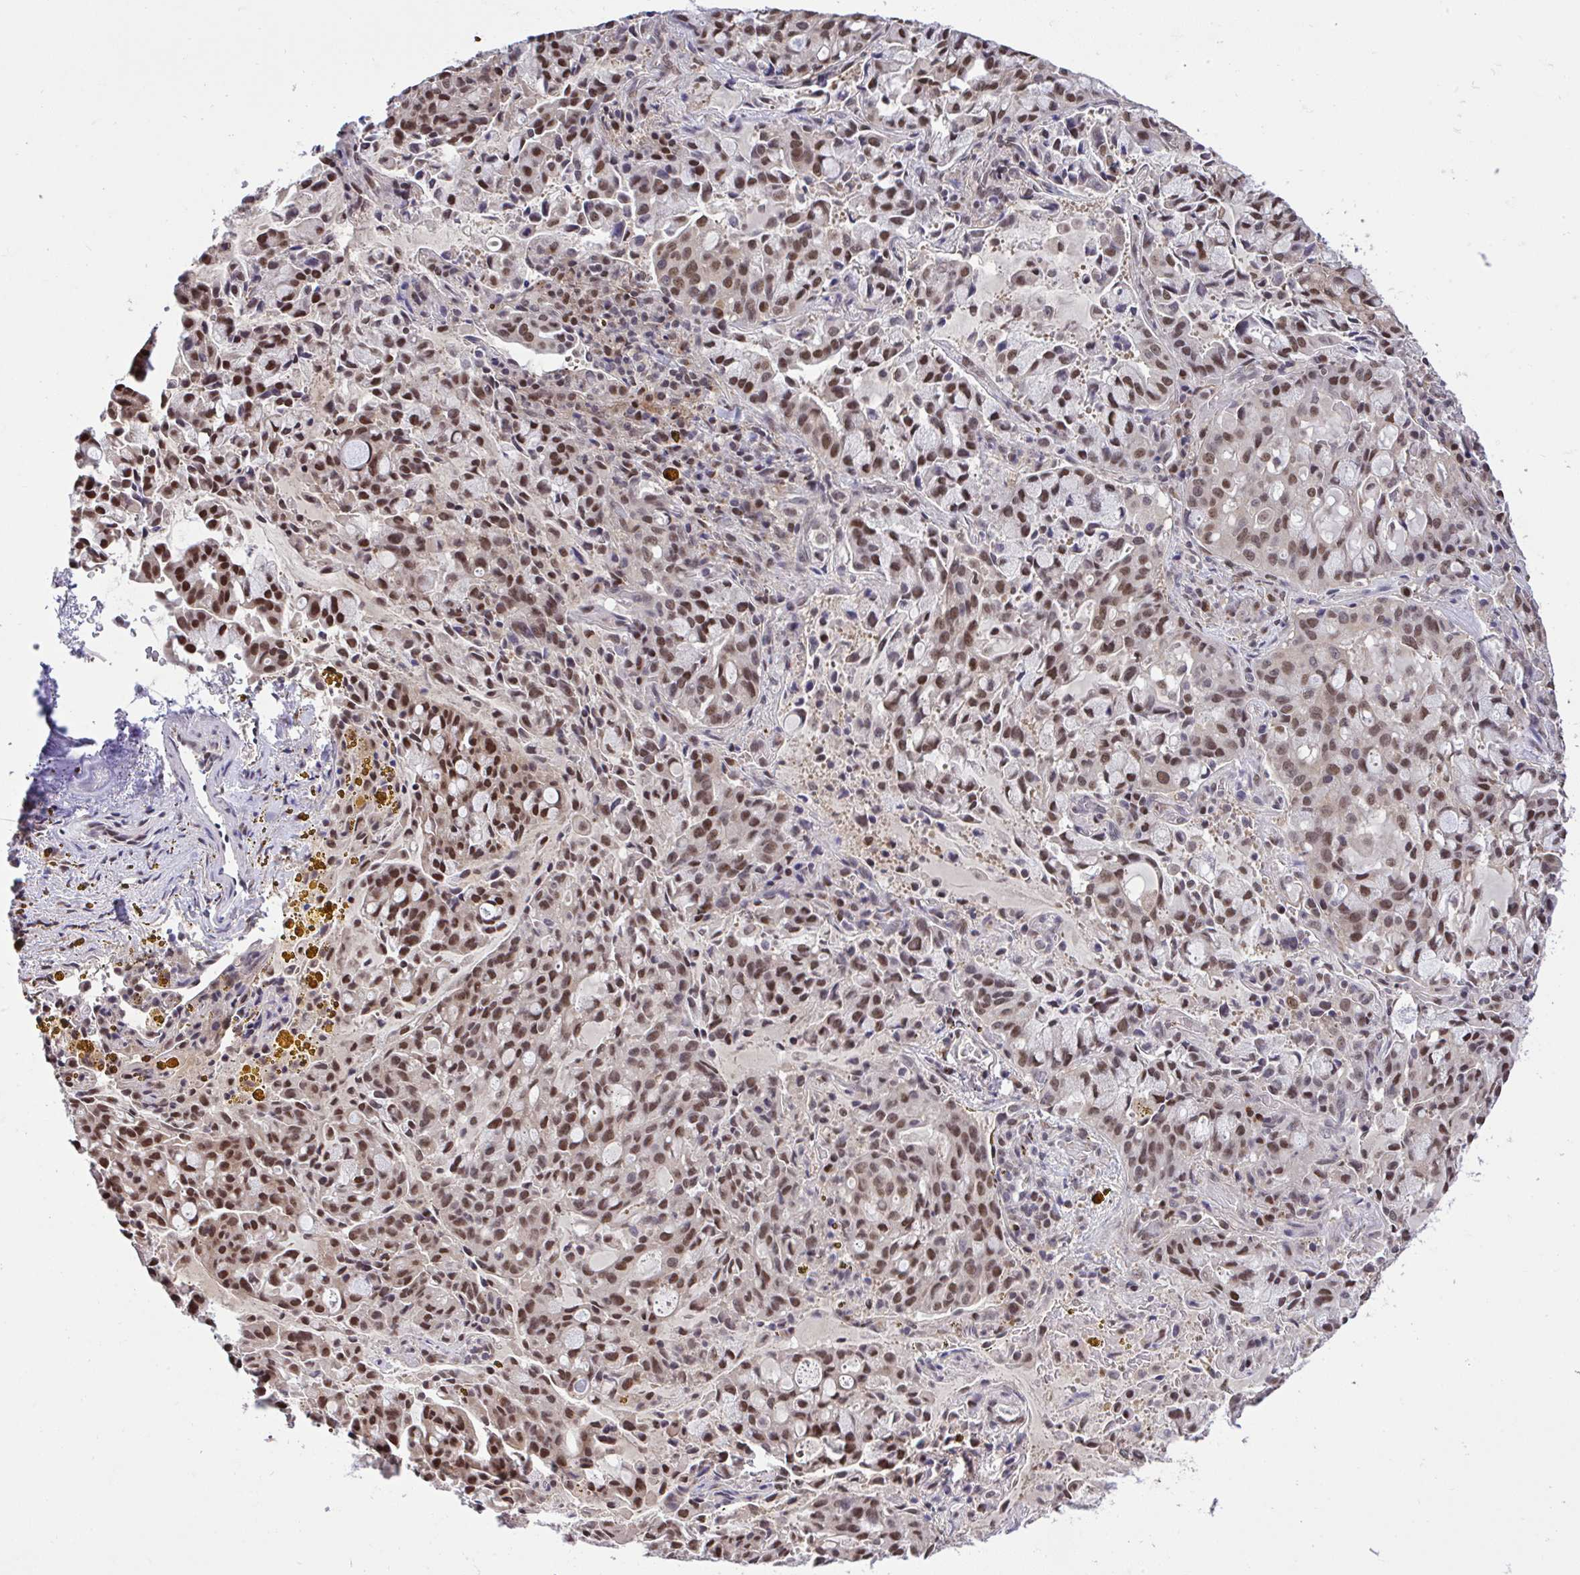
{"staining": {"intensity": "moderate", "quantity": ">75%", "location": "nuclear"}, "tissue": "lung cancer", "cell_type": "Tumor cells", "image_type": "cancer", "snomed": [{"axis": "morphology", "description": "Adenocarcinoma, NOS"}, {"axis": "topography", "description": "Lung"}], "caption": "Protein staining of lung adenocarcinoma tissue displays moderate nuclear expression in approximately >75% of tumor cells. (DAB (3,3'-diaminobenzidine) IHC, brown staining for protein, blue staining for nuclei).", "gene": "GLIS3", "patient": {"sex": "female", "age": 44}}